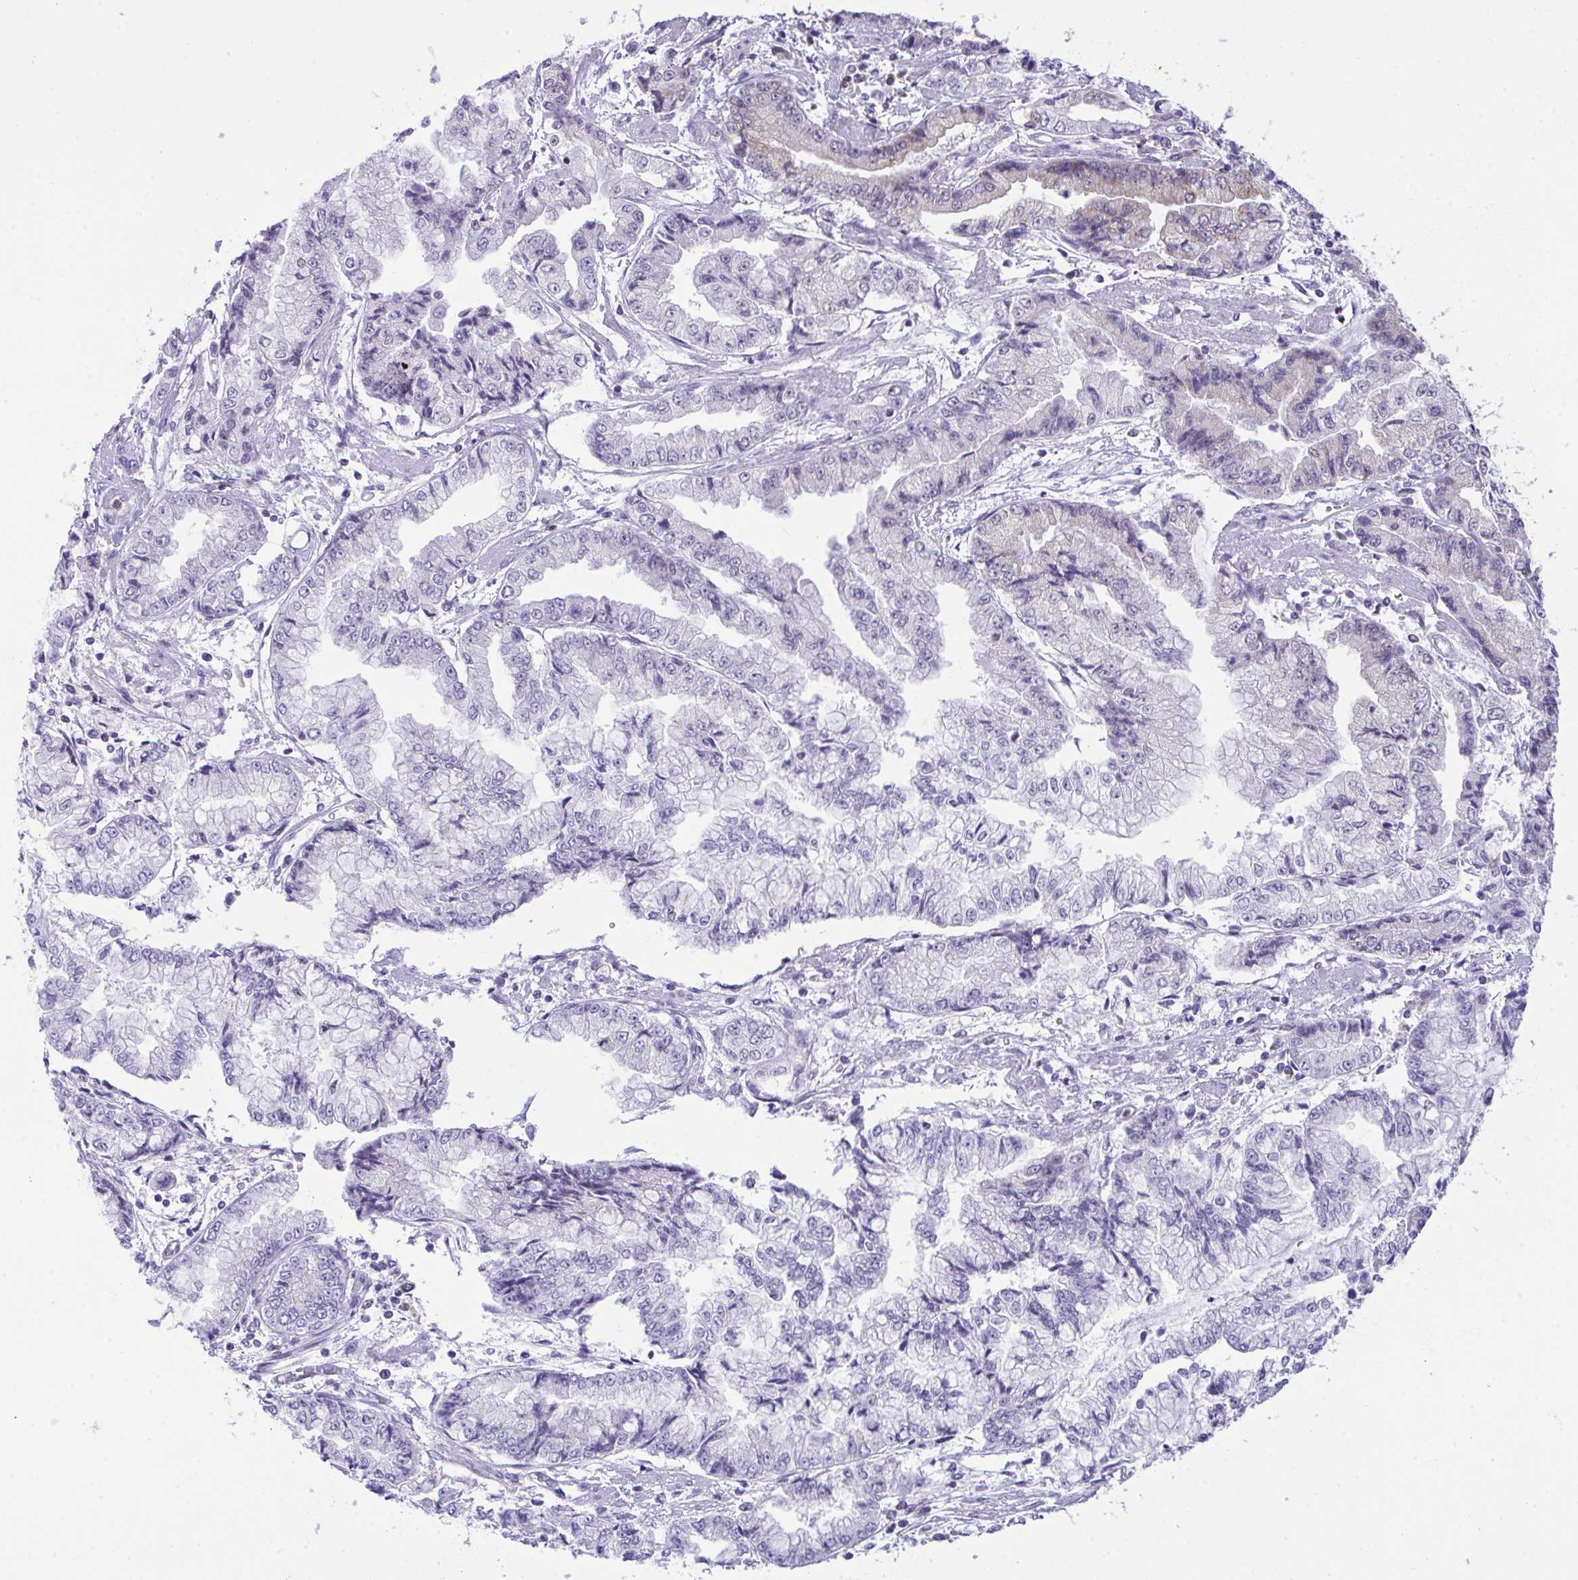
{"staining": {"intensity": "negative", "quantity": "none", "location": "none"}, "tissue": "stomach cancer", "cell_type": "Tumor cells", "image_type": "cancer", "snomed": [{"axis": "morphology", "description": "Adenocarcinoma, NOS"}, {"axis": "topography", "description": "Stomach, upper"}], "caption": "The IHC image has no significant staining in tumor cells of stomach cancer (adenocarcinoma) tissue.", "gene": "PLA2G12B", "patient": {"sex": "female", "age": 74}}